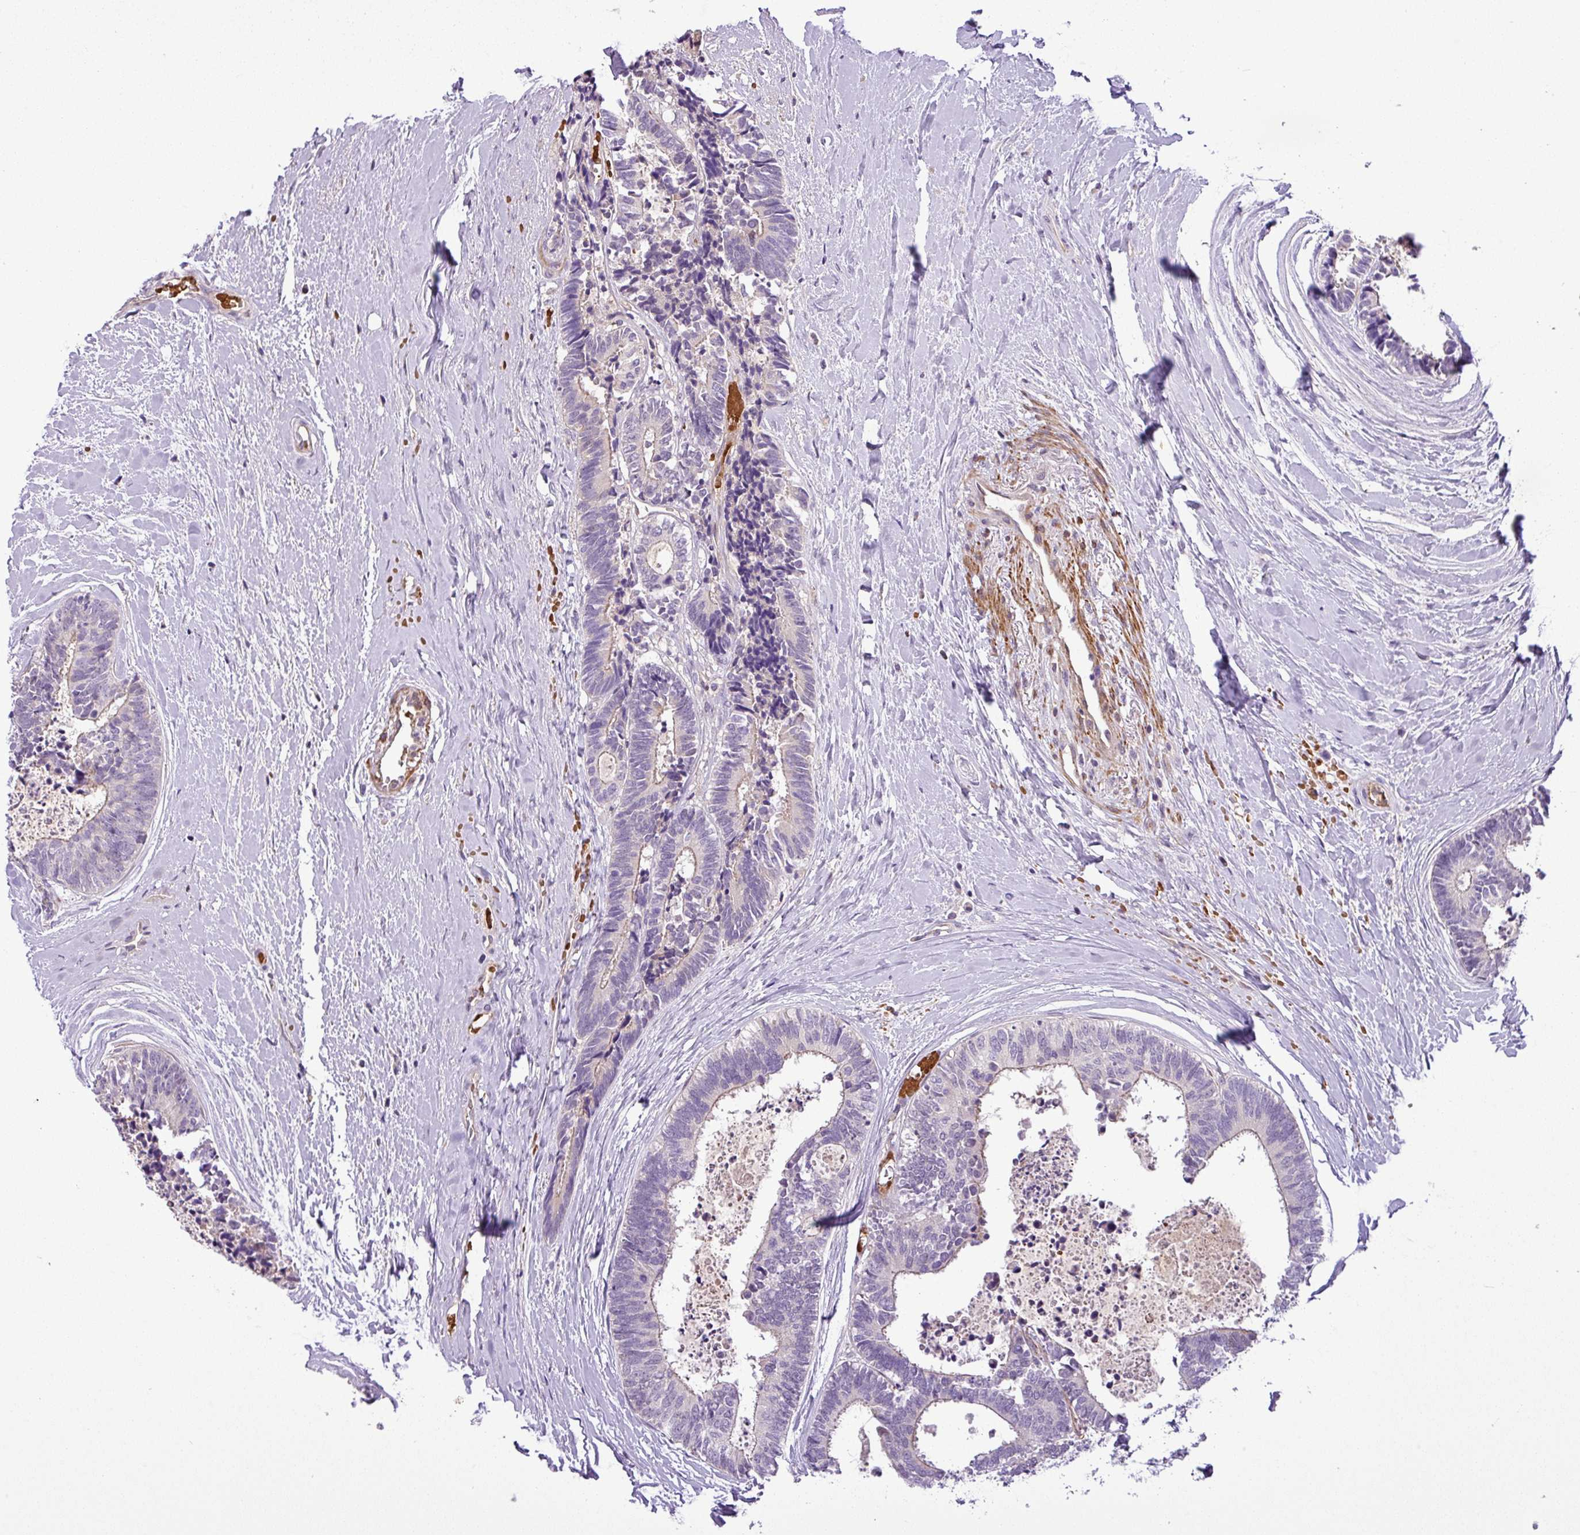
{"staining": {"intensity": "negative", "quantity": "none", "location": "none"}, "tissue": "colorectal cancer", "cell_type": "Tumor cells", "image_type": "cancer", "snomed": [{"axis": "morphology", "description": "Adenocarcinoma, NOS"}, {"axis": "topography", "description": "Colon"}, {"axis": "topography", "description": "Rectum"}], "caption": "This is a photomicrograph of immunohistochemistry (IHC) staining of colorectal adenocarcinoma, which shows no expression in tumor cells.", "gene": "NBEAL2", "patient": {"sex": "male", "age": 57}}